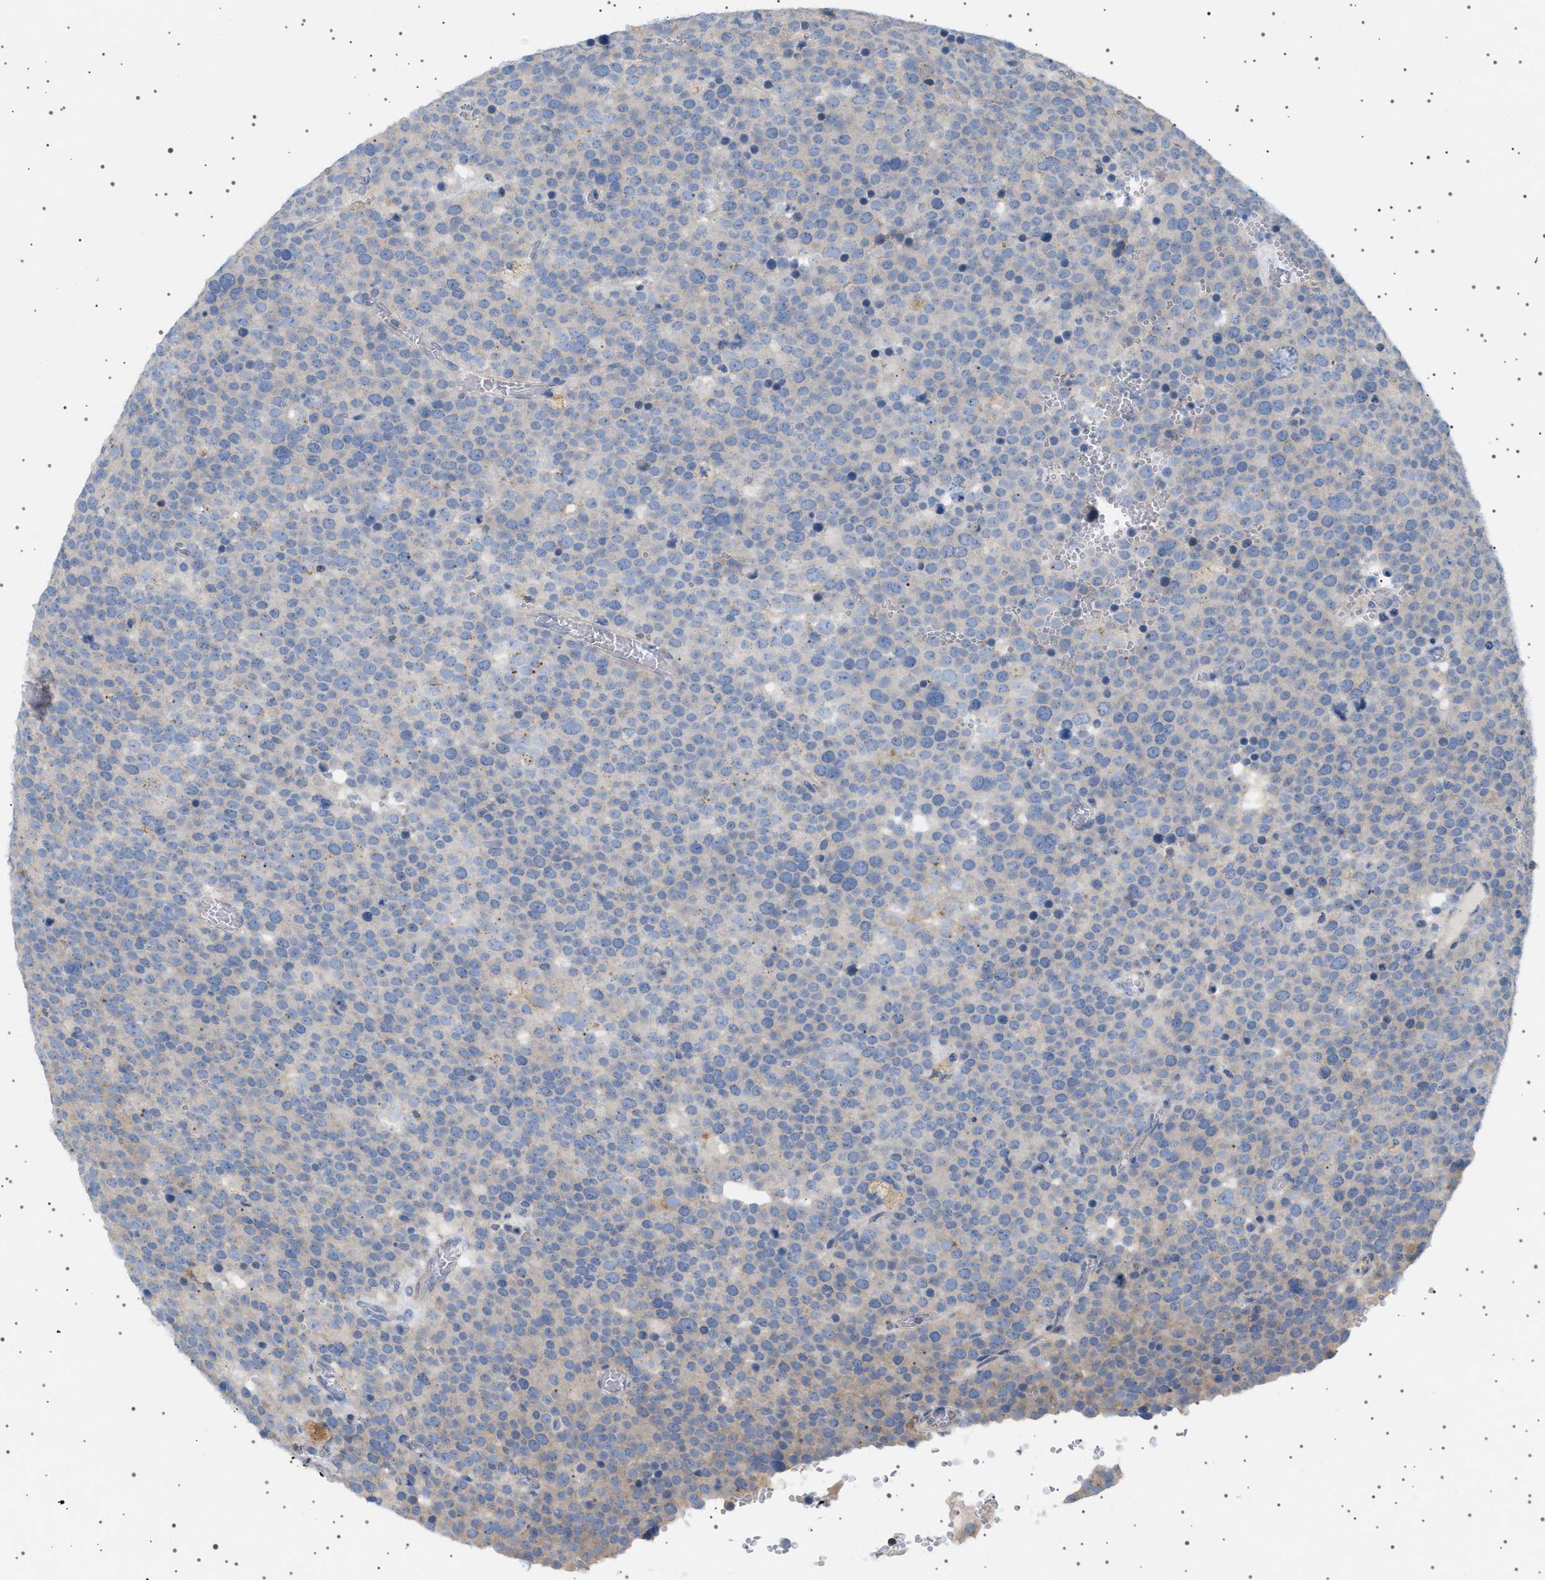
{"staining": {"intensity": "negative", "quantity": "none", "location": "none"}, "tissue": "testis cancer", "cell_type": "Tumor cells", "image_type": "cancer", "snomed": [{"axis": "morphology", "description": "Normal tissue, NOS"}, {"axis": "morphology", "description": "Seminoma, NOS"}, {"axis": "topography", "description": "Testis"}], "caption": "The photomicrograph reveals no significant expression in tumor cells of seminoma (testis). Brightfield microscopy of immunohistochemistry (IHC) stained with DAB (3,3'-diaminobenzidine) (brown) and hematoxylin (blue), captured at high magnification.", "gene": "ADCY10", "patient": {"sex": "male", "age": 71}}